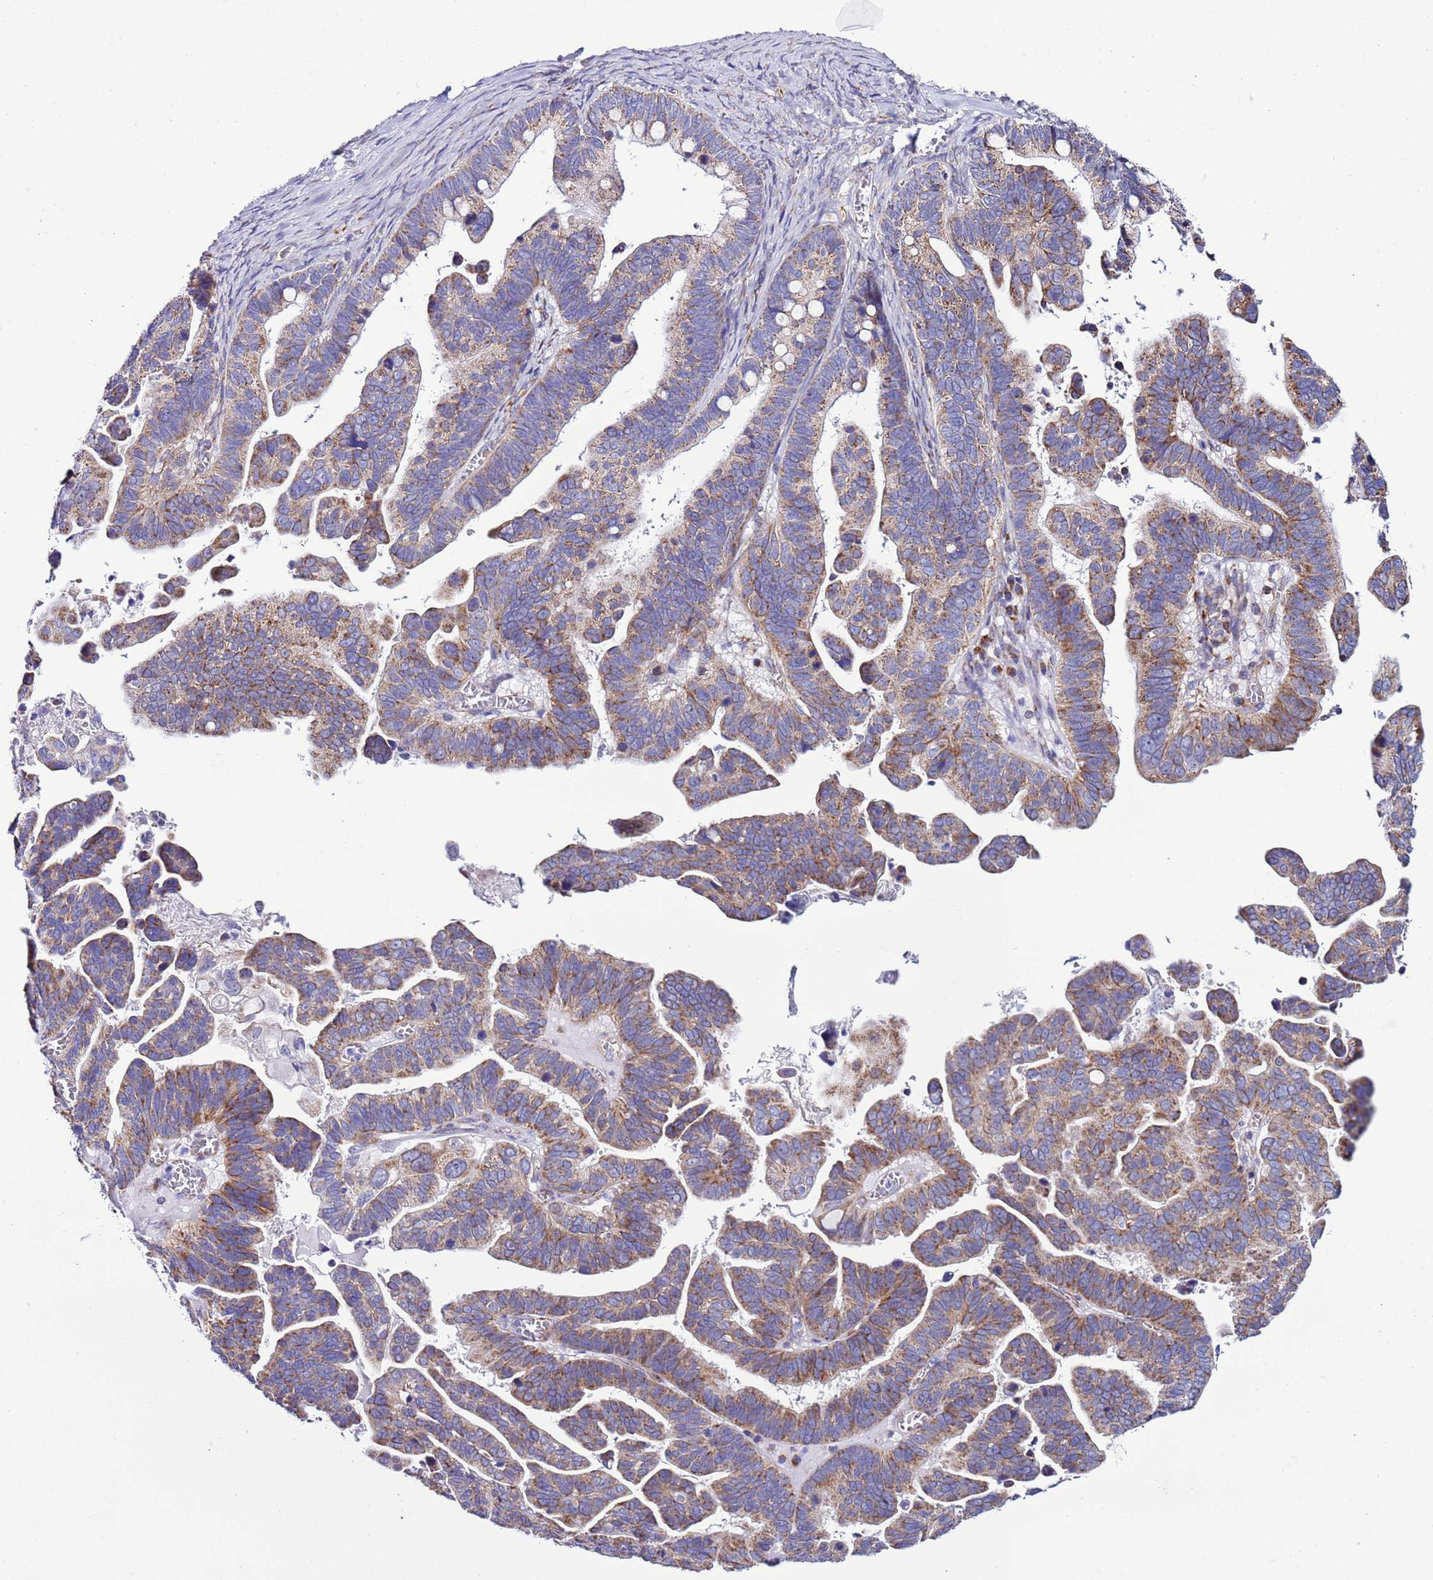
{"staining": {"intensity": "moderate", "quantity": ">75%", "location": "cytoplasmic/membranous"}, "tissue": "ovarian cancer", "cell_type": "Tumor cells", "image_type": "cancer", "snomed": [{"axis": "morphology", "description": "Cystadenocarcinoma, serous, NOS"}, {"axis": "topography", "description": "Ovary"}], "caption": "IHC of serous cystadenocarcinoma (ovarian) displays medium levels of moderate cytoplasmic/membranous expression in about >75% of tumor cells.", "gene": "AHI1", "patient": {"sex": "female", "age": 56}}